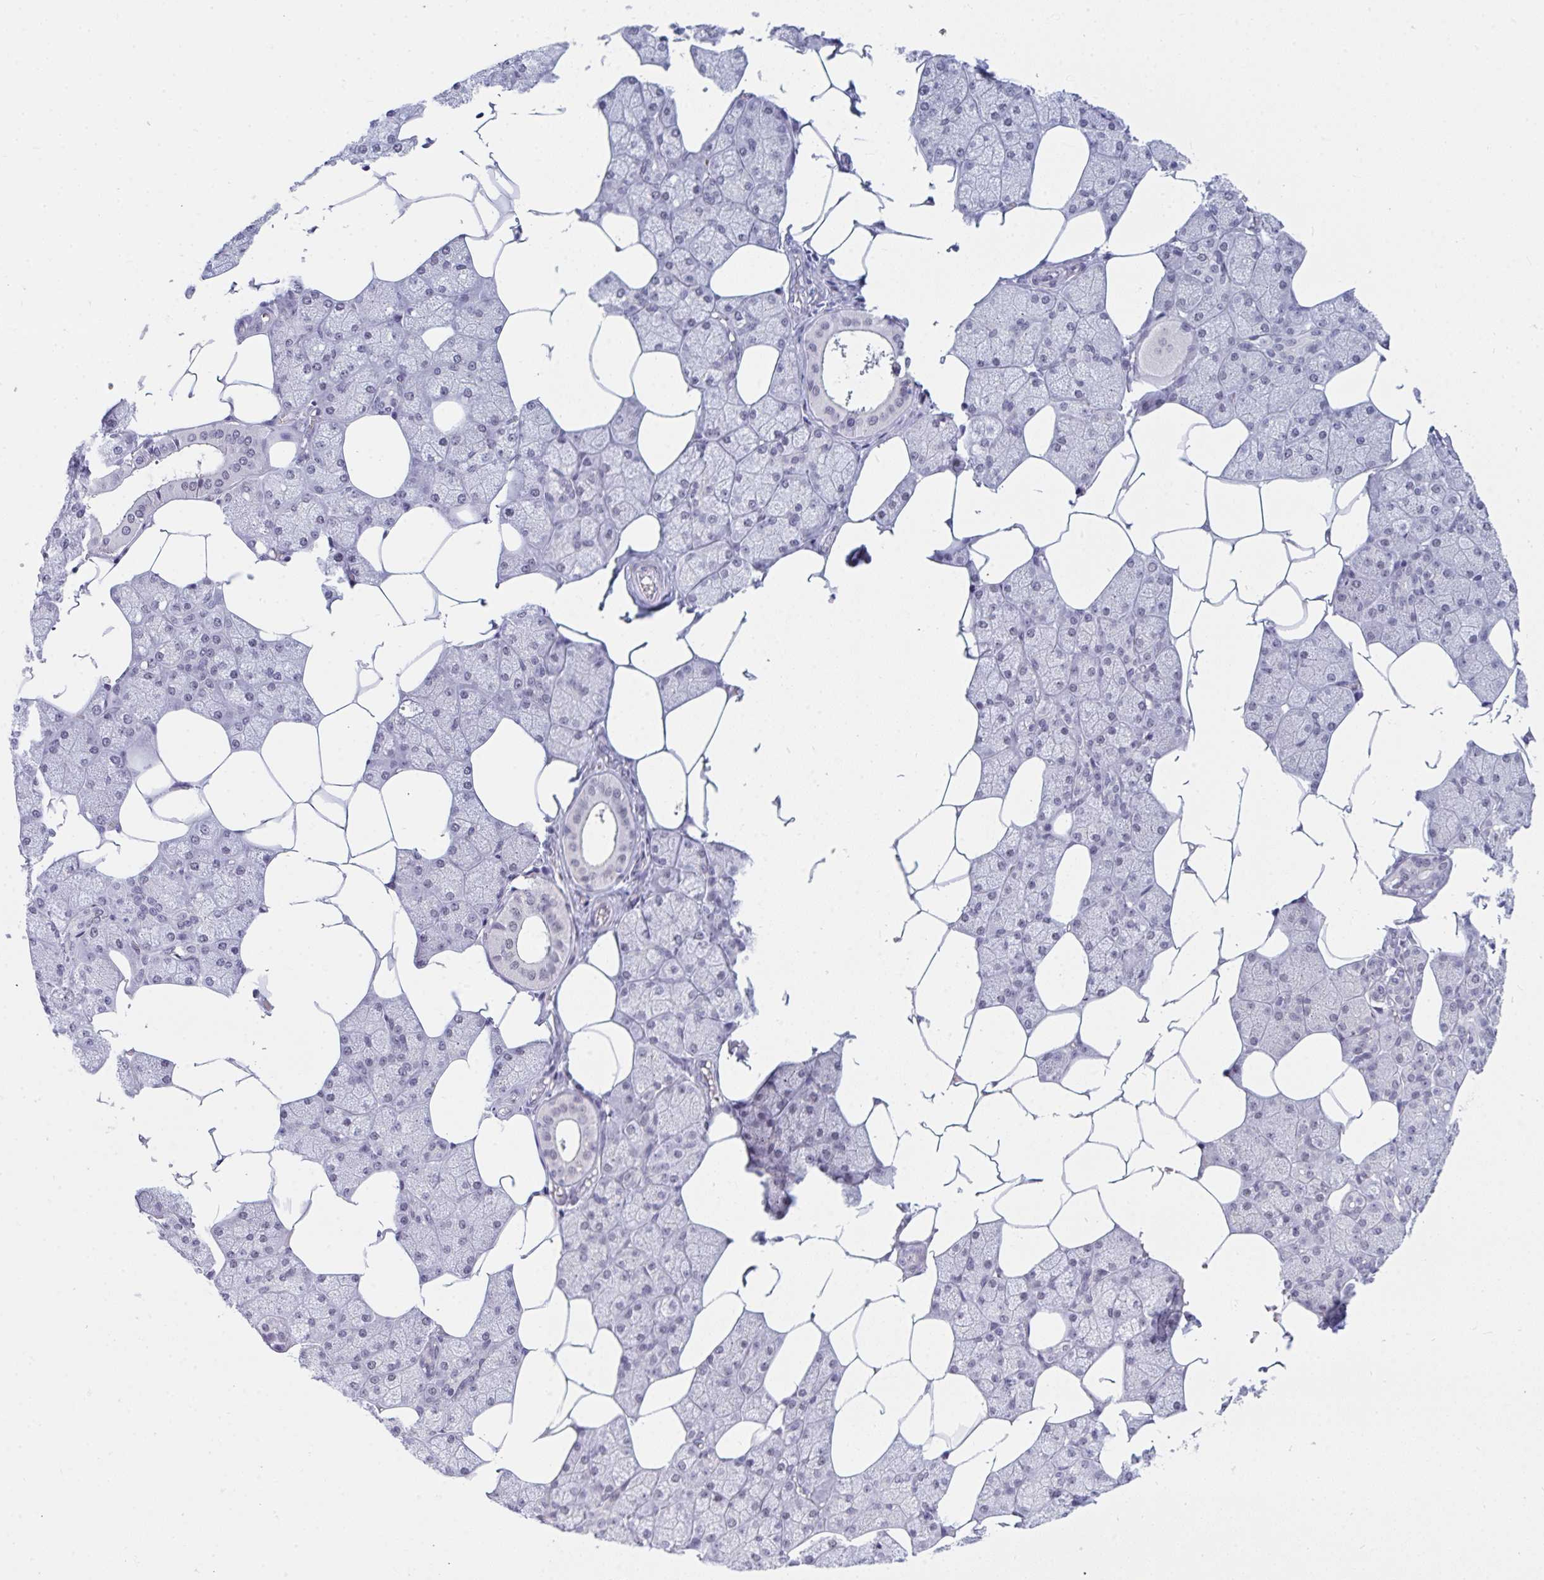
{"staining": {"intensity": "moderate", "quantity": "25%-75%", "location": "nuclear"}, "tissue": "salivary gland", "cell_type": "Glandular cells", "image_type": "normal", "snomed": [{"axis": "morphology", "description": "Normal tissue, NOS"}, {"axis": "topography", "description": "Salivary gland"}], "caption": "Brown immunohistochemical staining in benign human salivary gland displays moderate nuclear staining in about 25%-75% of glandular cells.", "gene": "PRR14", "patient": {"sex": "female", "age": 43}}